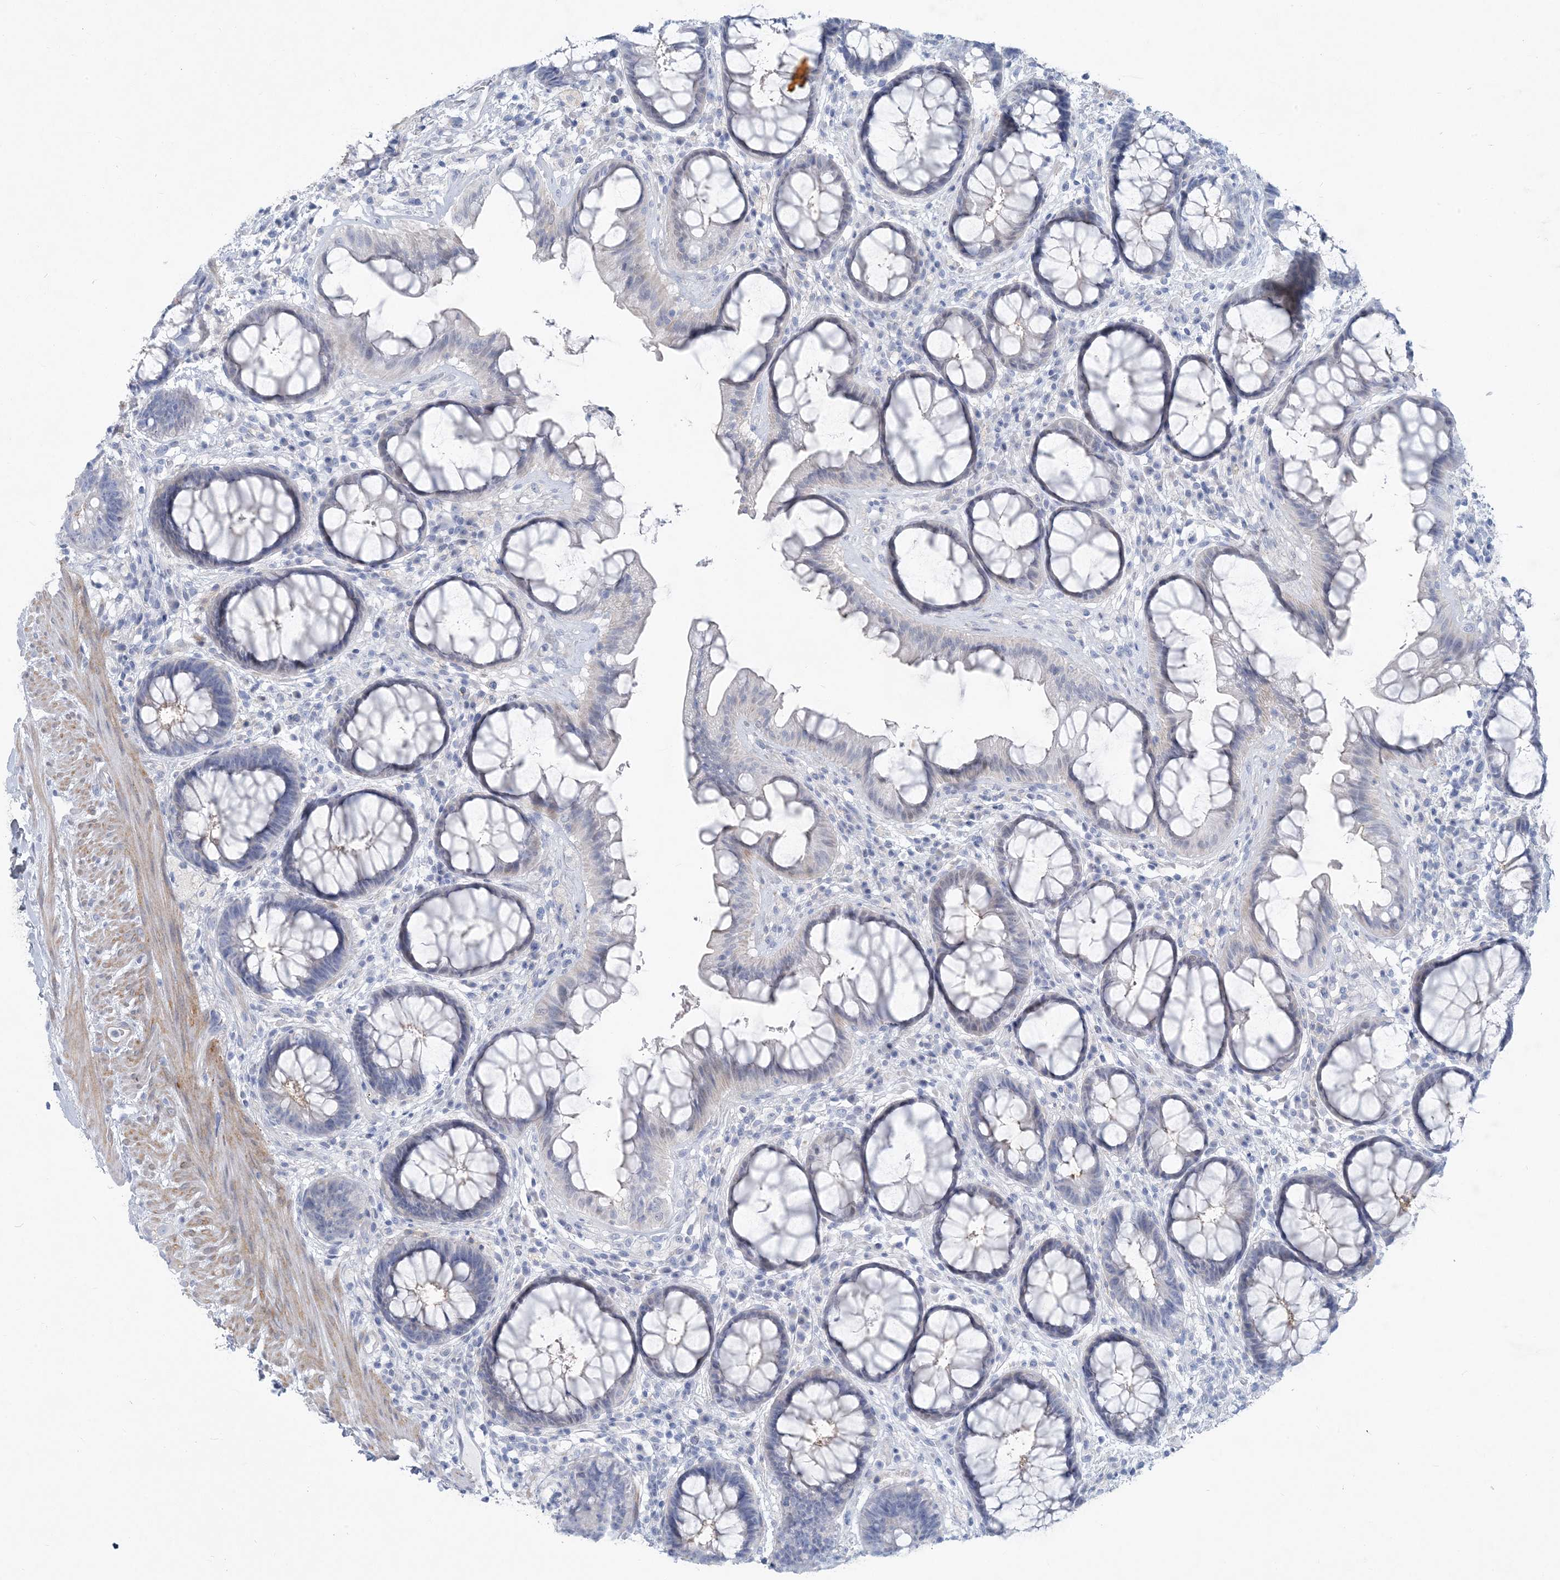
{"staining": {"intensity": "negative", "quantity": "none", "location": "none"}, "tissue": "rectum", "cell_type": "Glandular cells", "image_type": "normal", "snomed": [{"axis": "morphology", "description": "Normal tissue, NOS"}, {"axis": "topography", "description": "Rectum"}], "caption": "This is an immunohistochemistry histopathology image of normal rectum. There is no staining in glandular cells.", "gene": "MOXD1", "patient": {"sex": "female", "age": 46}}